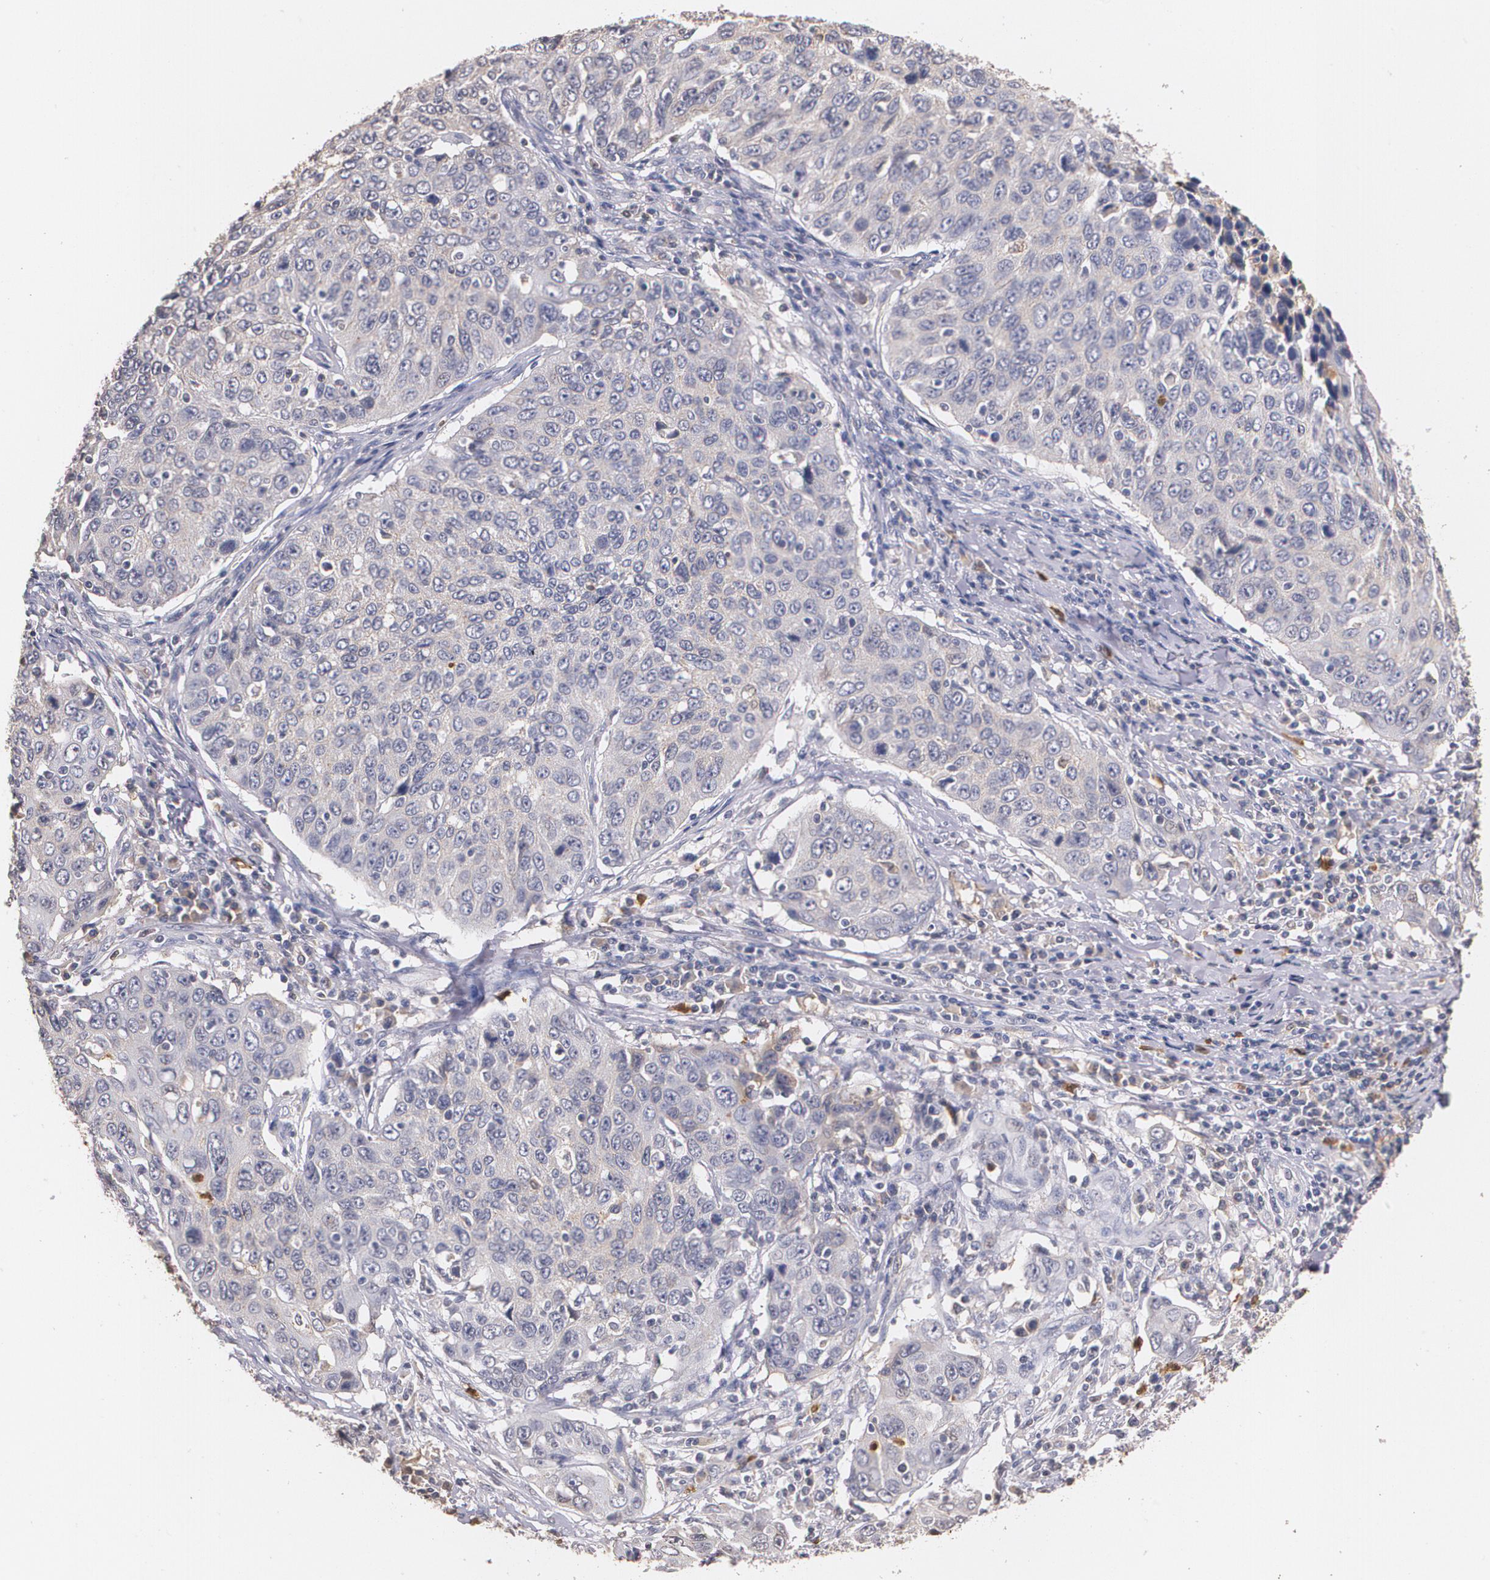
{"staining": {"intensity": "weak", "quantity": ">75%", "location": "cytoplasmic/membranous"}, "tissue": "cervical cancer", "cell_type": "Tumor cells", "image_type": "cancer", "snomed": [{"axis": "morphology", "description": "Squamous cell carcinoma, NOS"}, {"axis": "topography", "description": "Cervix"}], "caption": "A high-resolution histopathology image shows immunohistochemistry (IHC) staining of cervical cancer (squamous cell carcinoma), which reveals weak cytoplasmic/membranous positivity in about >75% of tumor cells. (IHC, brightfield microscopy, high magnification).", "gene": "PTS", "patient": {"sex": "female", "age": 53}}